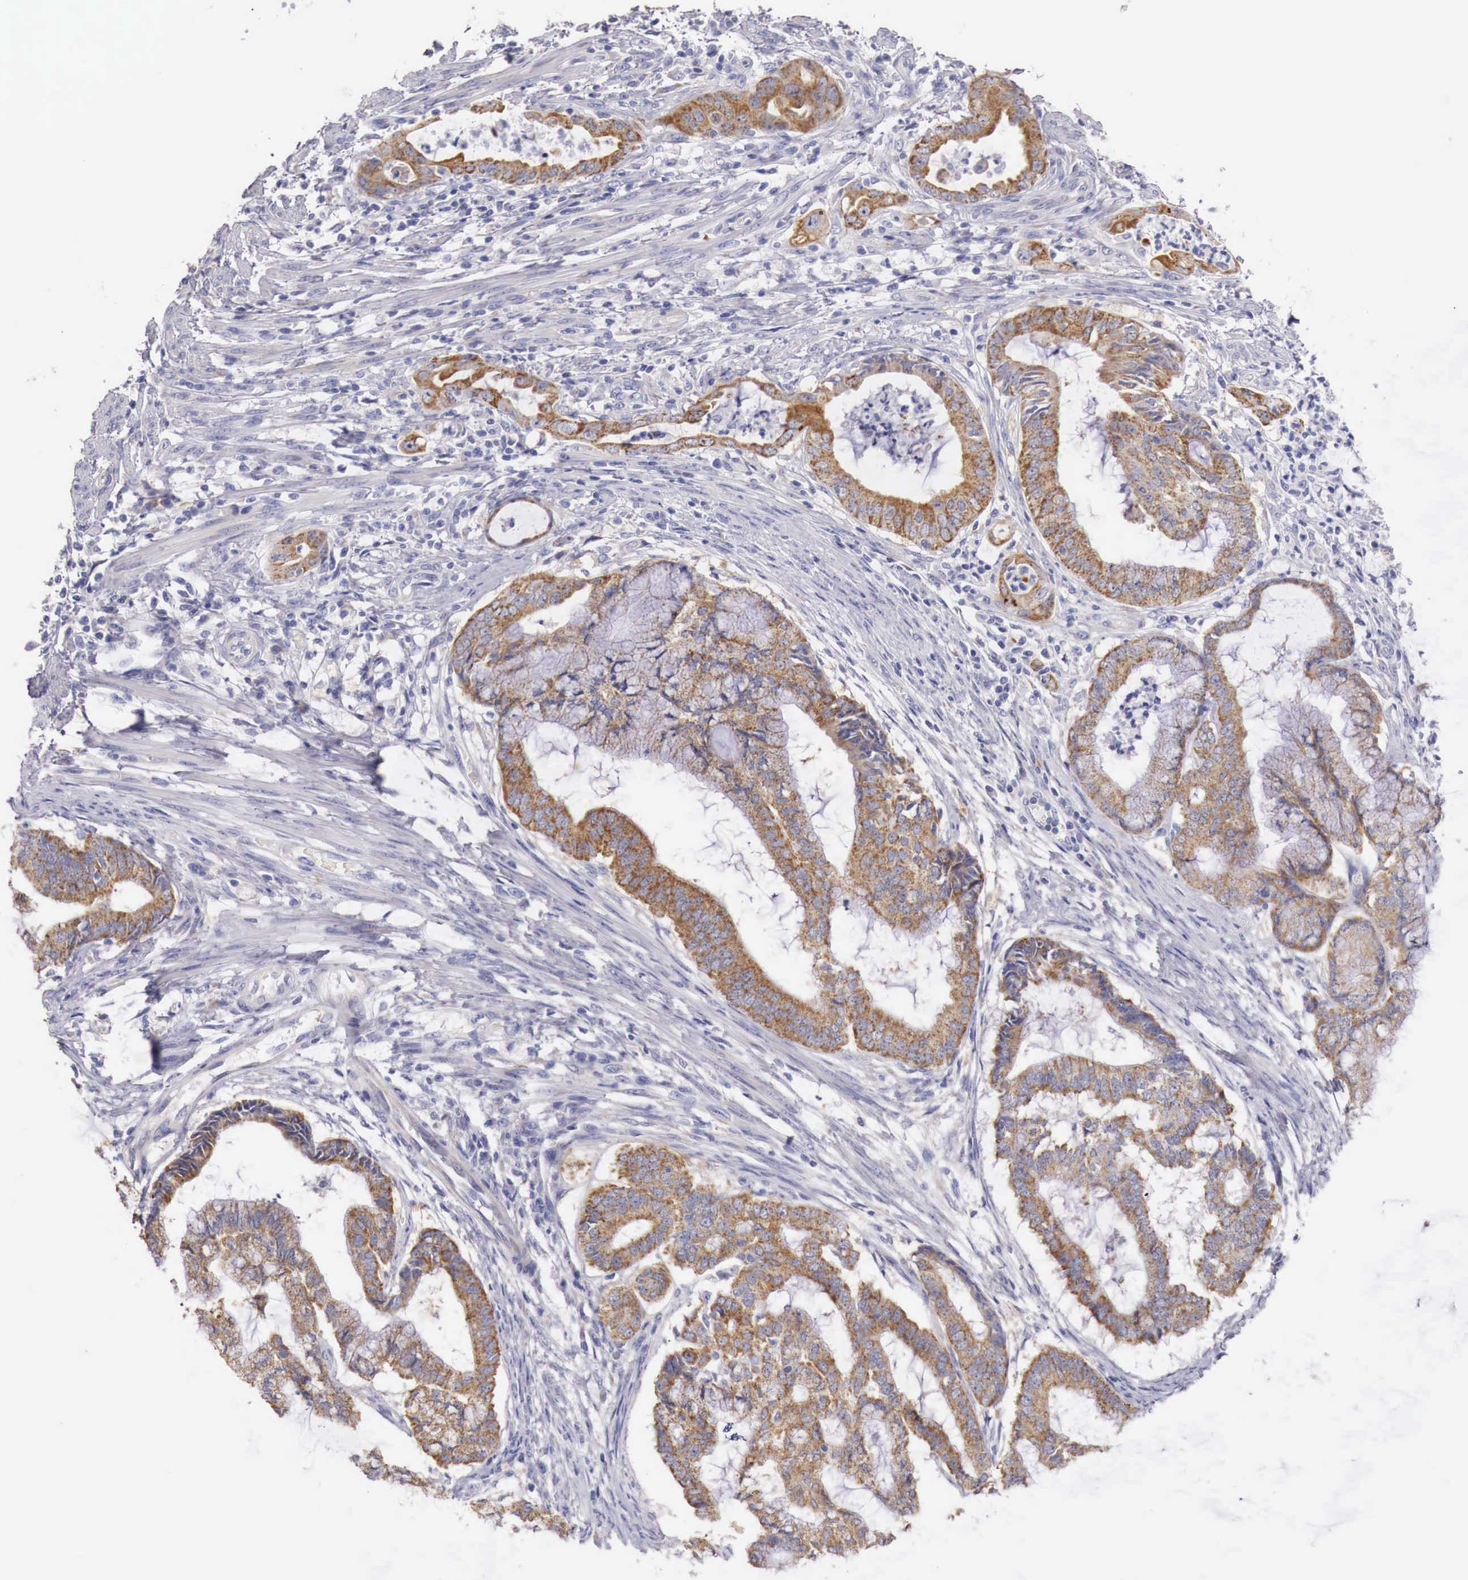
{"staining": {"intensity": "moderate", "quantity": ">75%", "location": "cytoplasmic/membranous"}, "tissue": "endometrial cancer", "cell_type": "Tumor cells", "image_type": "cancer", "snomed": [{"axis": "morphology", "description": "Adenocarcinoma, NOS"}, {"axis": "topography", "description": "Endometrium"}], "caption": "Immunohistochemical staining of adenocarcinoma (endometrial) exhibits moderate cytoplasmic/membranous protein positivity in about >75% of tumor cells. The protein is stained brown, and the nuclei are stained in blue (DAB IHC with brightfield microscopy, high magnification).", "gene": "NREP", "patient": {"sex": "female", "age": 63}}